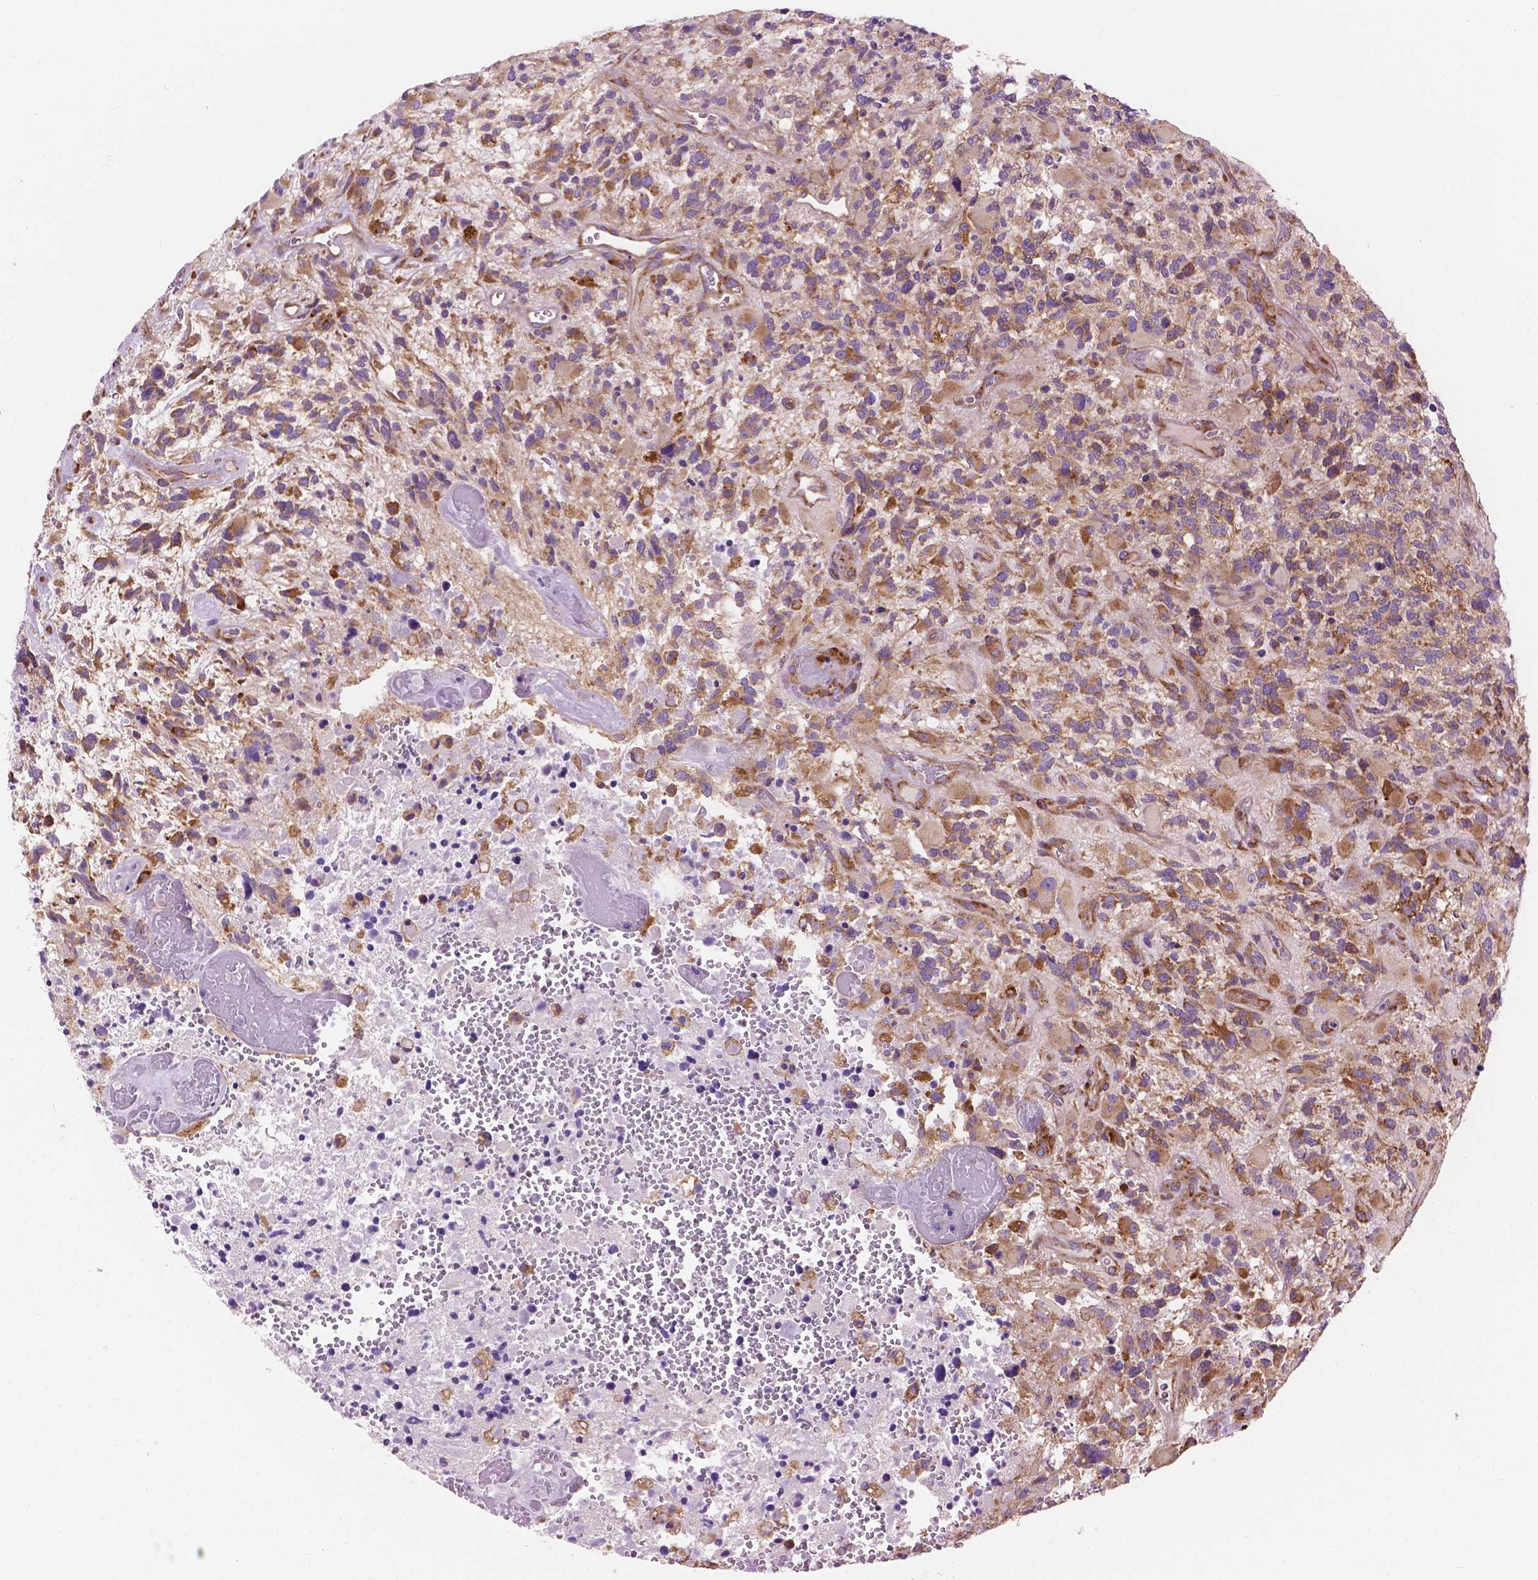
{"staining": {"intensity": "weak", "quantity": ">75%", "location": "cytoplasmic/membranous"}, "tissue": "glioma", "cell_type": "Tumor cells", "image_type": "cancer", "snomed": [{"axis": "morphology", "description": "Glioma, malignant, High grade"}, {"axis": "topography", "description": "Brain"}], "caption": "Human malignant glioma (high-grade) stained with a brown dye exhibits weak cytoplasmic/membranous positive staining in about >75% of tumor cells.", "gene": "RPL37A", "patient": {"sex": "female", "age": 71}}